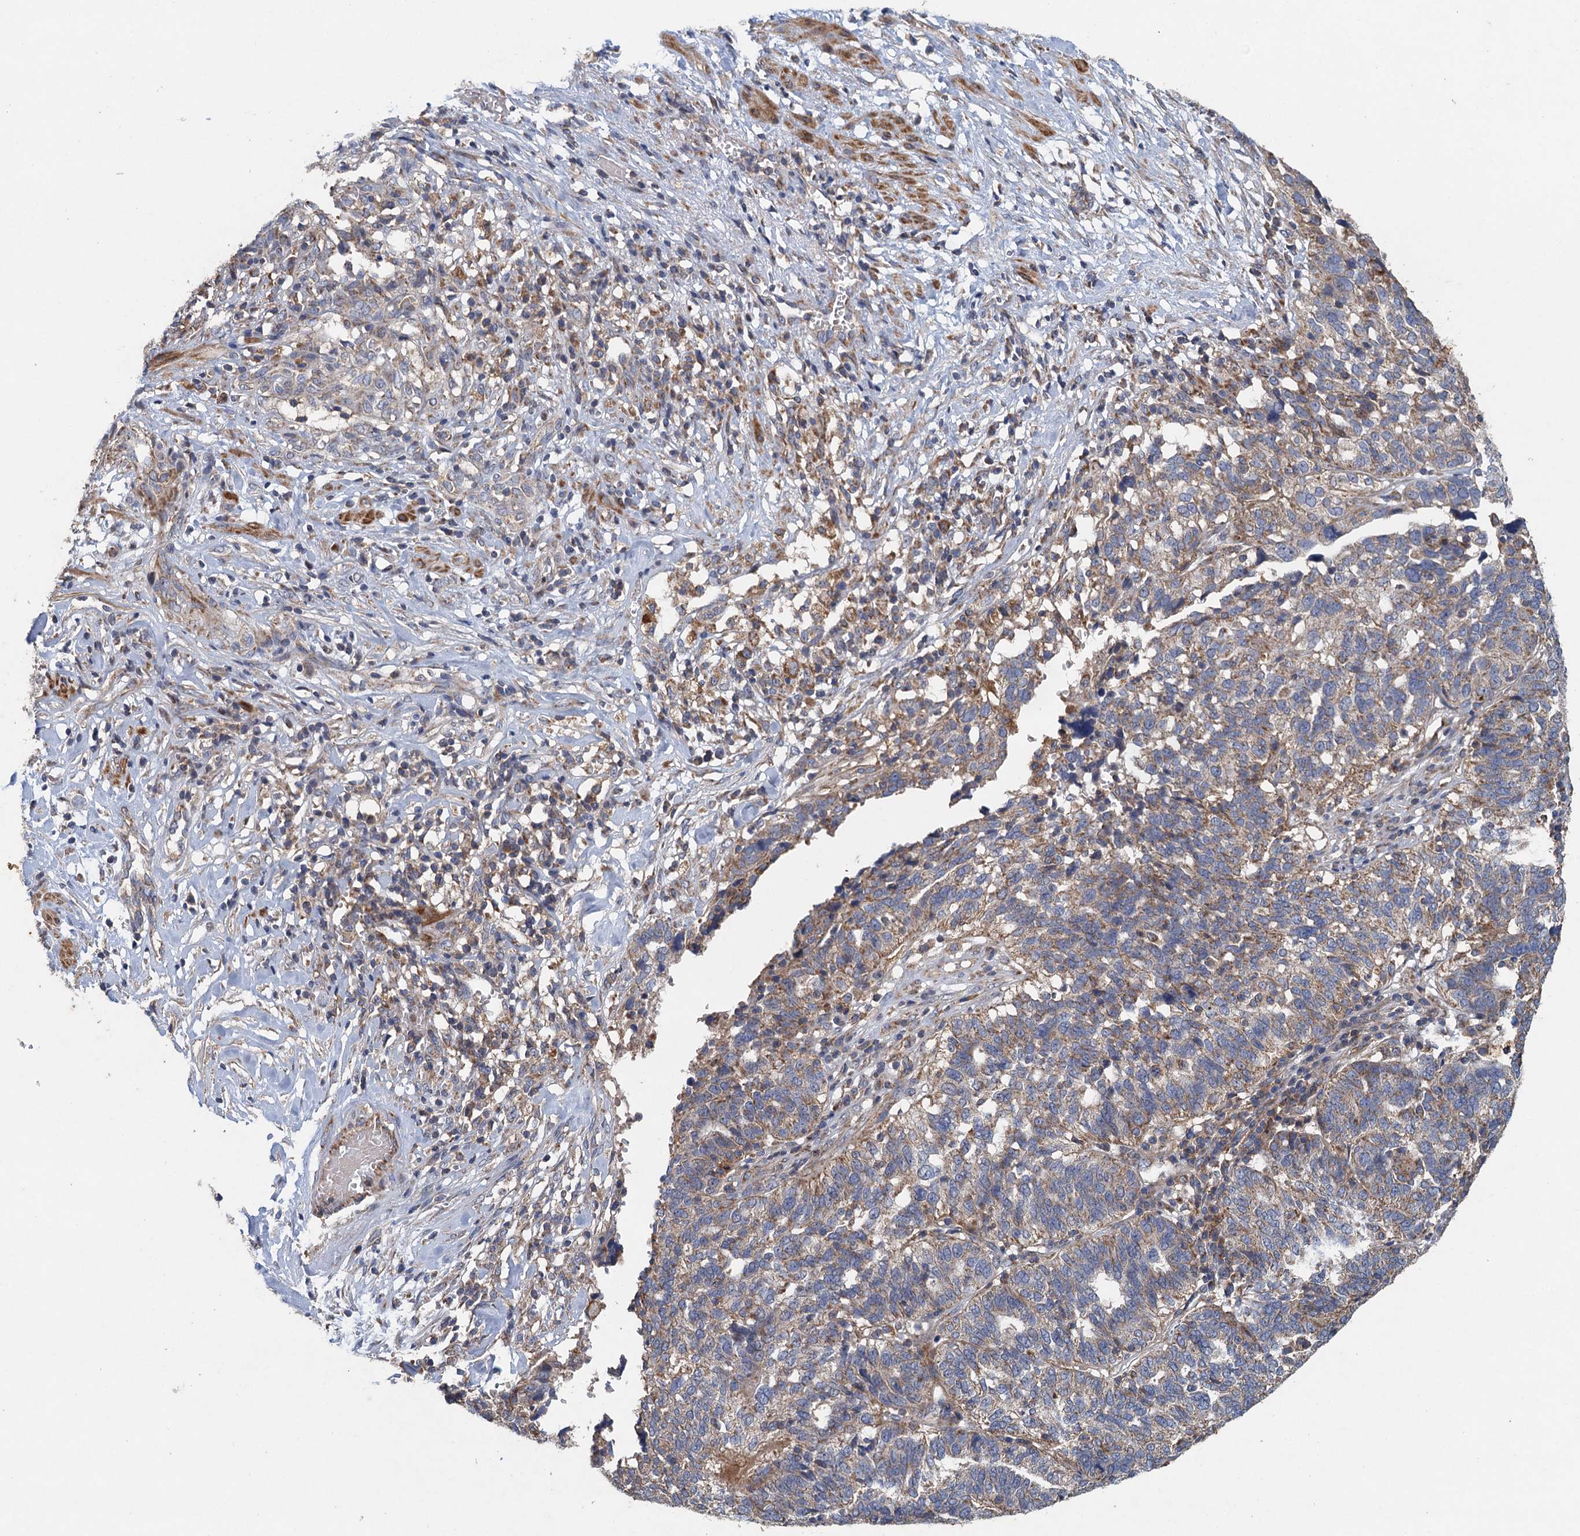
{"staining": {"intensity": "moderate", "quantity": "25%-75%", "location": "cytoplasmic/membranous"}, "tissue": "ovarian cancer", "cell_type": "Tumor cells", "image_type": "cancer", "snomed": [{"axis": "morphology", "description": "Cystadenocarcinoma, serous, NOS"}, {"axis": "topography", "description": "Ovary"}], "caption": "Brown immunohistochemical staining in human ovarian cancer demonstrates moderate cytoplasmic/membranous expression in approximately 25%-75% of tumor cells. Immunohistochemistry (ihc) stains the protein in brown and the nuclei are stained blue.", "gene": "BCS1L", "patient": {"sex": "female", "age": 59}}